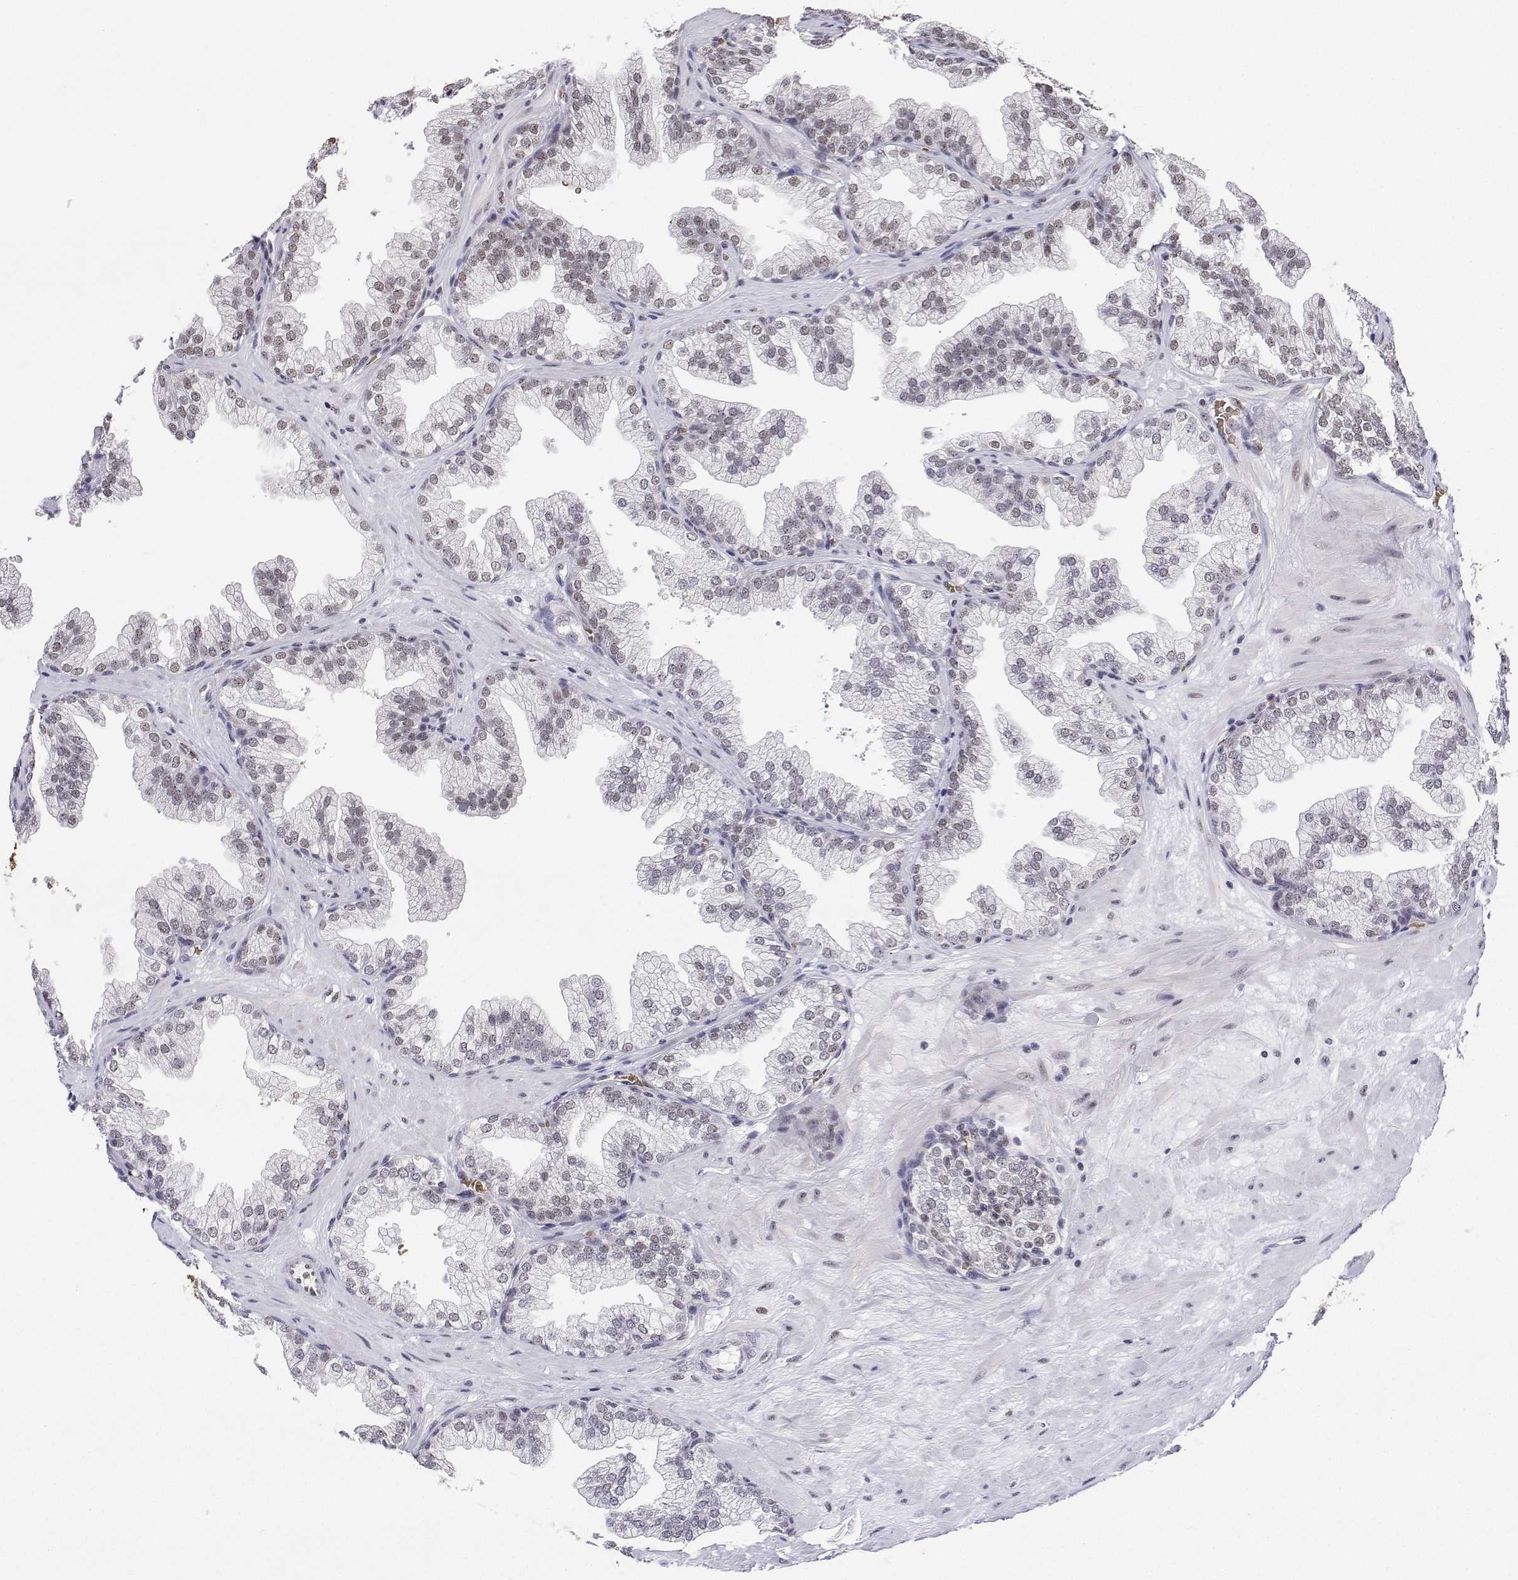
{"staining": {"intensity": "moderate", "quantity": "25%-75%", "location": "nuclear"}, "tissue": "prostate", "cell_type": "Glandular cells", "image_type": "normal", "snomed": [{"axis": "morphology", "description": "Normal tissue, NOS"}, {"axis": "topography", "description": "Prostate"}], "caption": "Prostate stained for a protein (brown) exhibits moderate nuclear positive positivity in about 25%-75% of glandular cells.", "gene": "ADAR", "patient": {"sex": "male", "age": 37}}